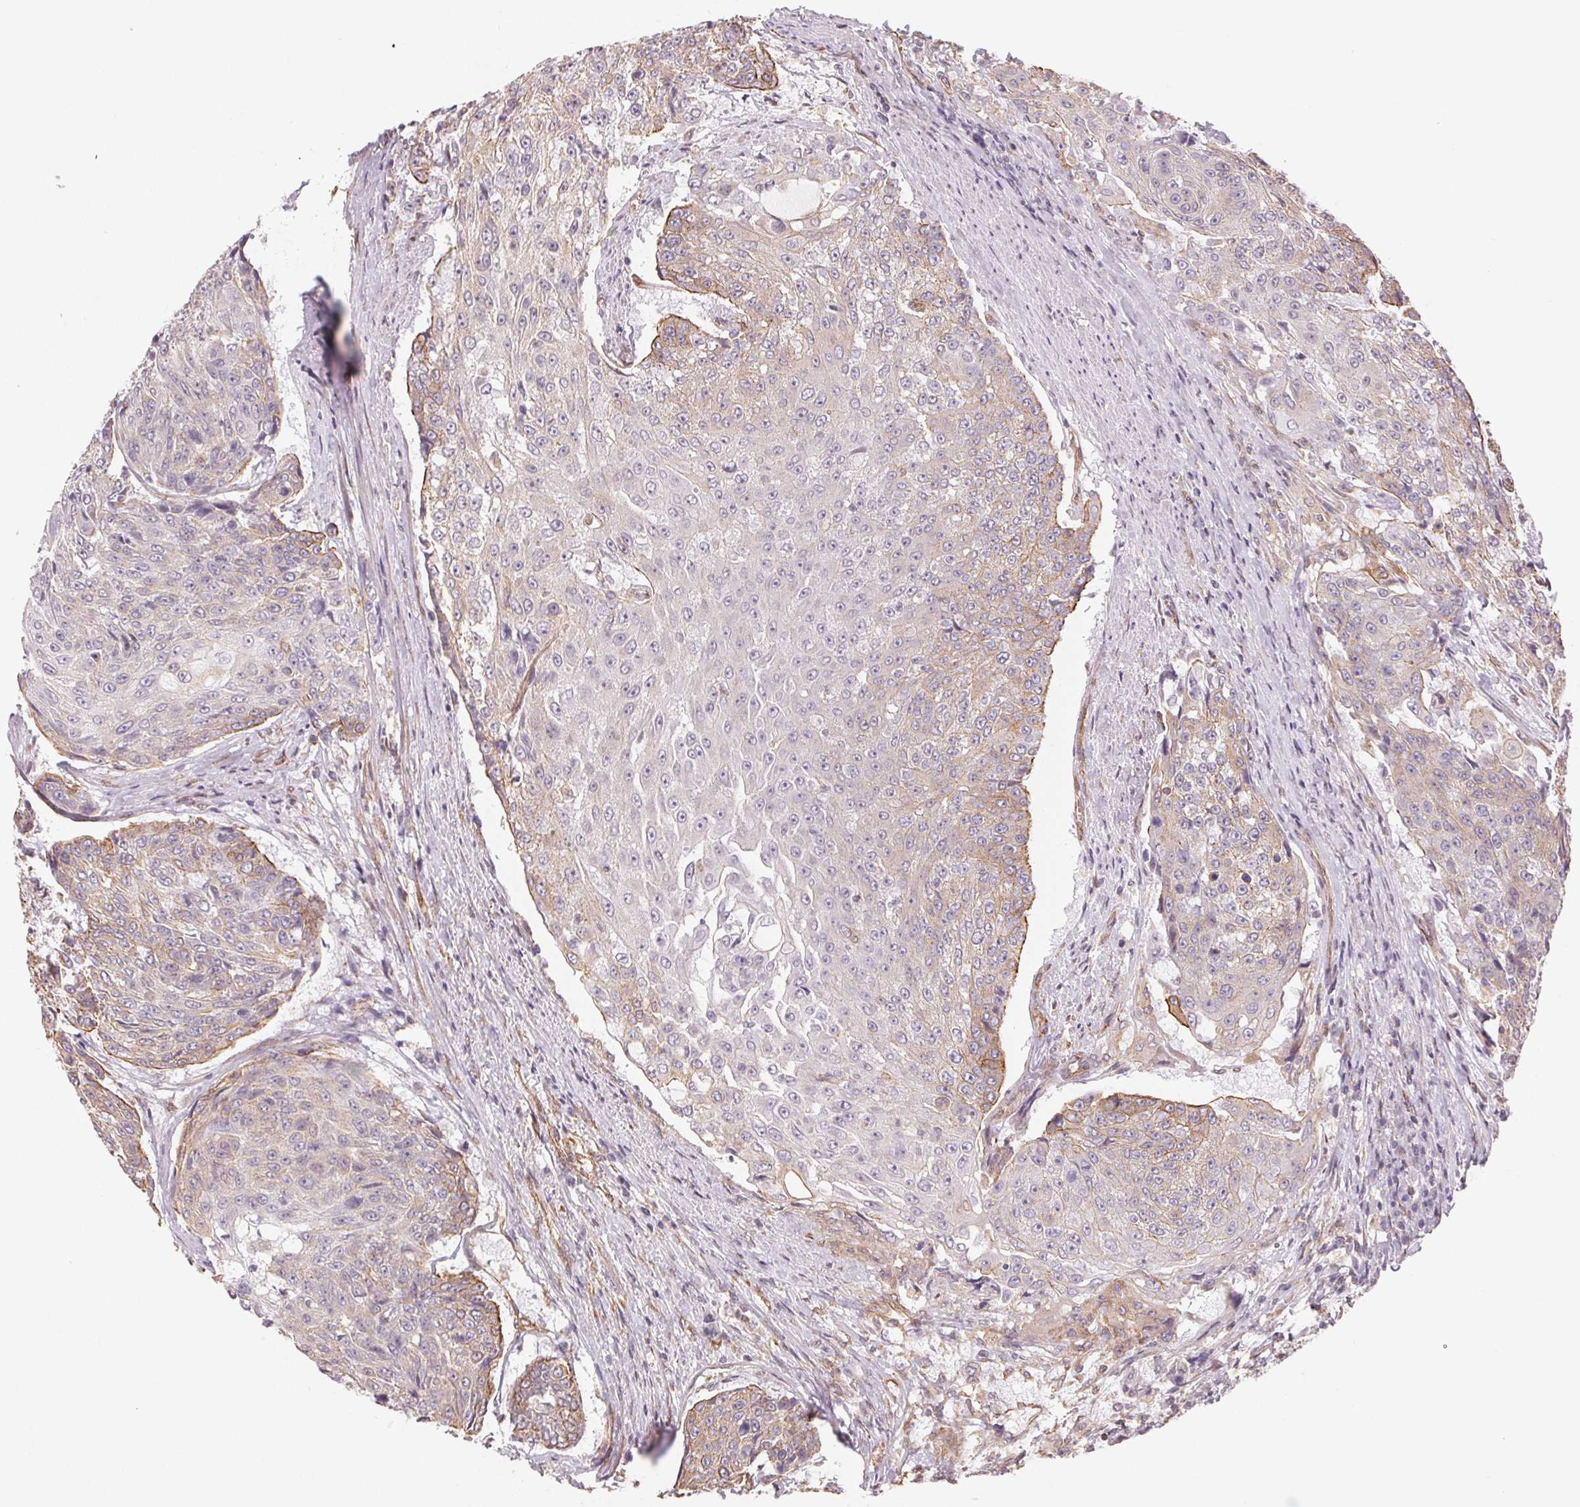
{"staining": {"intensity": "weak", "quantity": "<25%", "location": "cytoplasmic/membranous"}, "tissue": "urothelial cancer", "cell_type": "Tumor cells", "image_type": "cancer", "snomed": [{"axis": "morphology", "description": "Urothelial carcinoma, High grade"}, {"axis": "topography", "description": "Urinary bladder"}], "caption": "Immunohistochemistry photomicrograph of neoplastic tissue: human urothelial cancer stained with DAB (3,3'-diaminobenzidine) reveals no significant protein expression in tumor cells.", "gene": "PLA2G4F", "patient": {"sex": "female", "age": 63}}